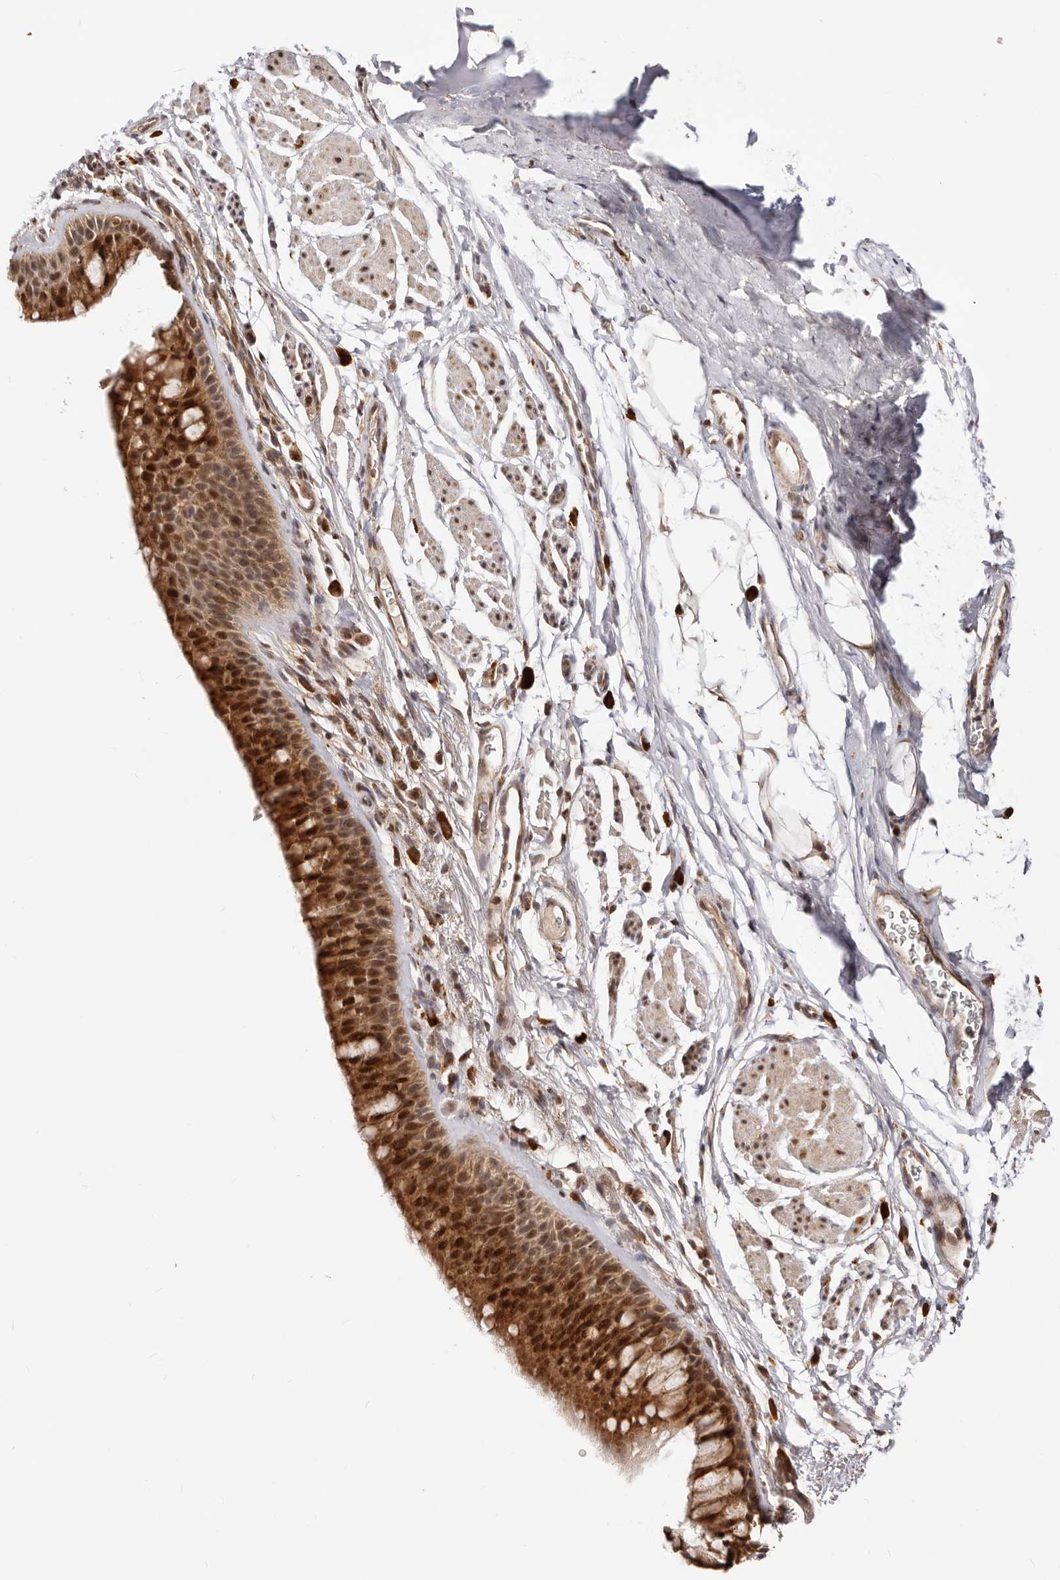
{"staining": {"intensity": "strong", "quantity": ">75%", "location": "cytoplasmic/membranous,nuclear"}, "tissue": "bronchus", "cell_type": "Respiratory epithelial cells", "image_type": "normal", "snomed": [{"axis": "morphology", "description": "Normal tissue, NOS"}, {"axis": "topography", "description": "Cartilage tissue"}, {"axis": "topography", "description": "Bronchus"}], "caption": "DAB (3,3'-diaminobenzidine) immunohistochemical staining of benign human bronchus reveals strong cytoplasmic/membranous,nuclear protein positivity in approximately >75% of respiratory epithelial cells. (brown staining indicates protein expression, while blue staining denotes nuclei).", "gene": "SEC14L1", "patient": {"sex": "female", "age": 53}}